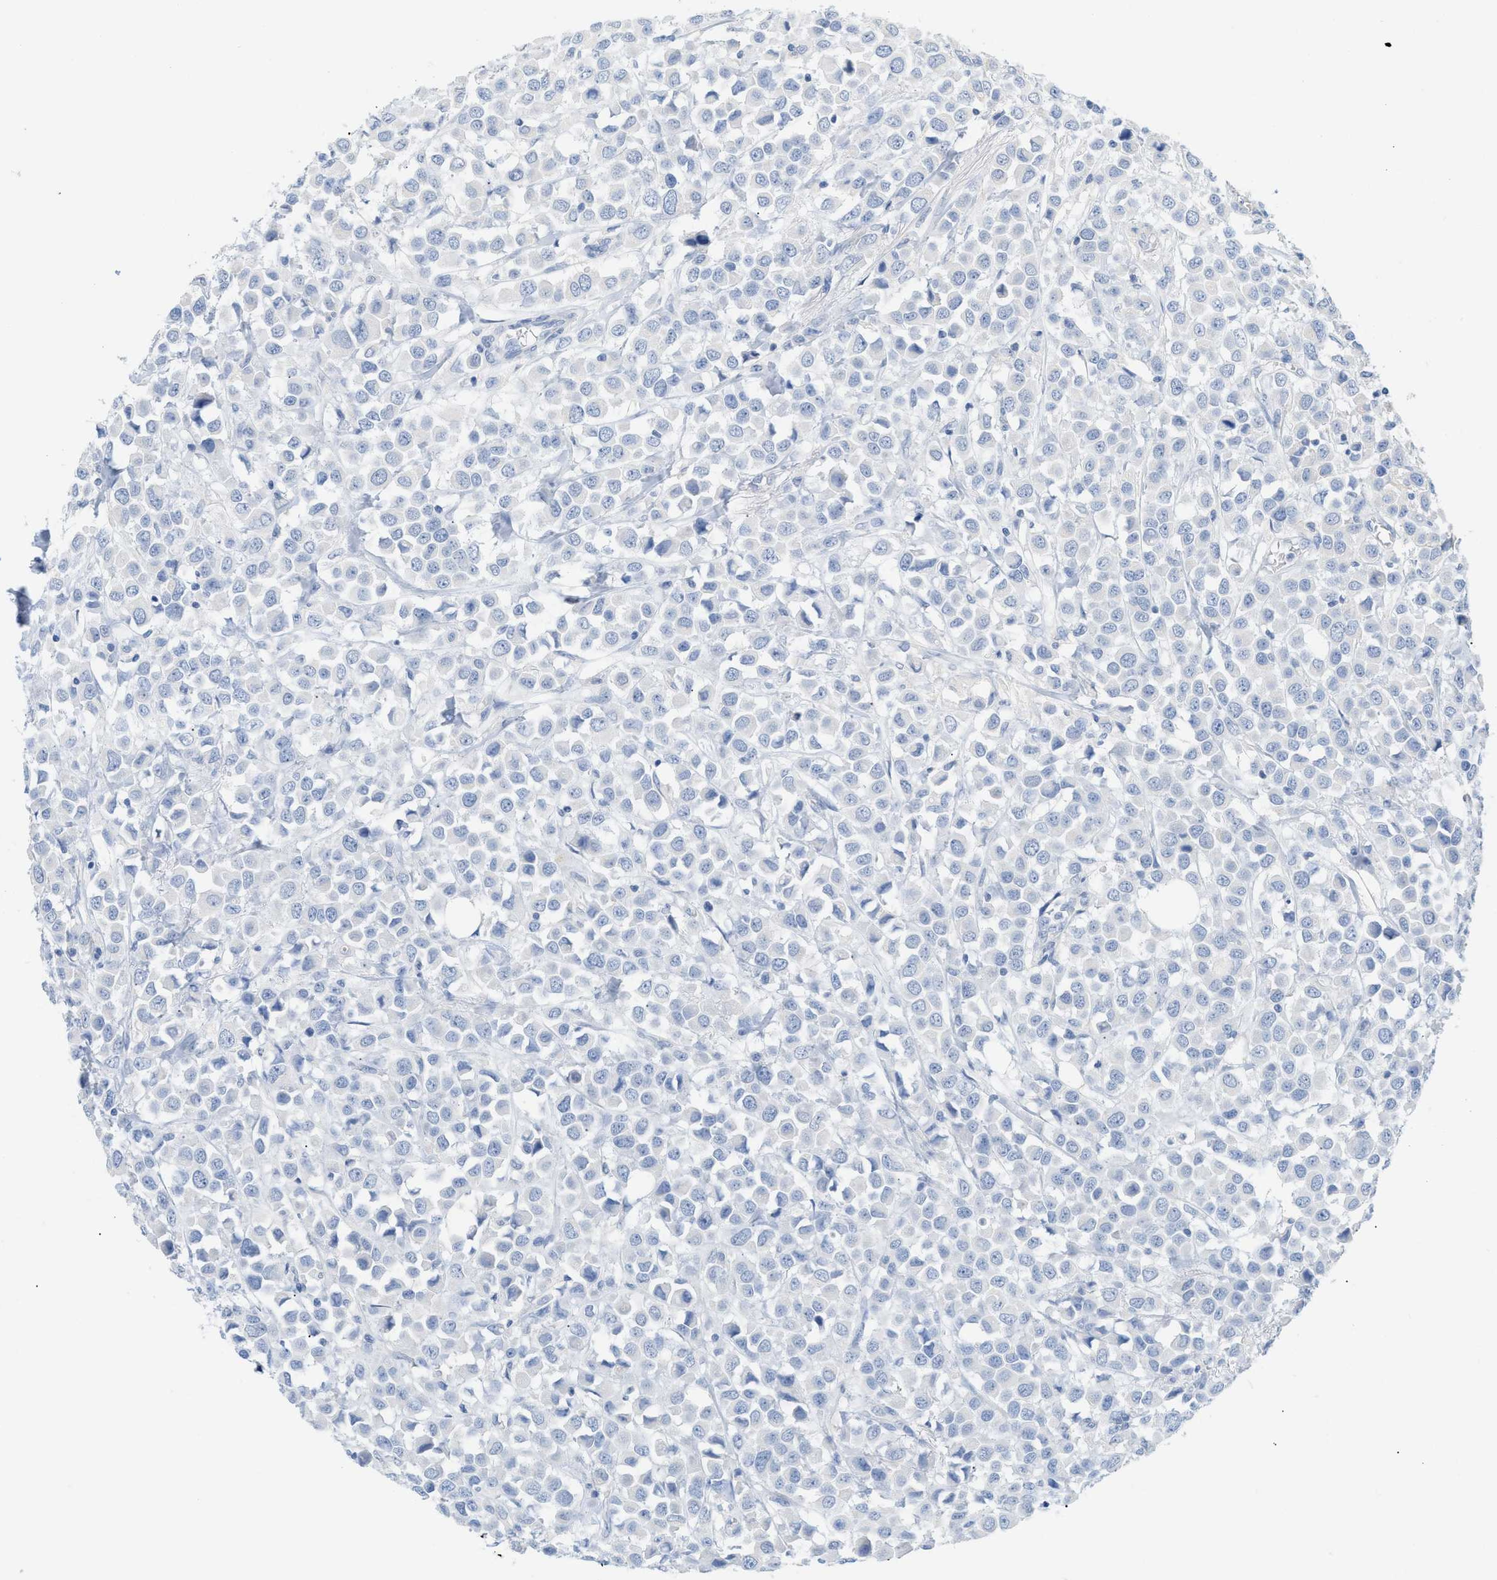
{"staining": {"intensity": "negative", "quantity": "none", "location": "none"}, "tissue": "breast cancer", "cell_type": "Tumor cells", "image_type": "cancer", "snomed": [{"axis": "morphology", "description": "Duct carcinoma"}, {"axis": "topography", "description": "Breast"}], "caption": "Tumor cells are negative for brown protein staining in infiltrating ductal carcinoma (breast). The staining was performed using DAB to visualize the protein expression in brown, while the nuclei were stained in blue with hematoxylin (Magnification: 20x).", "gene": "PAPPA", "patient": {"sex": "female", "age": 61}}